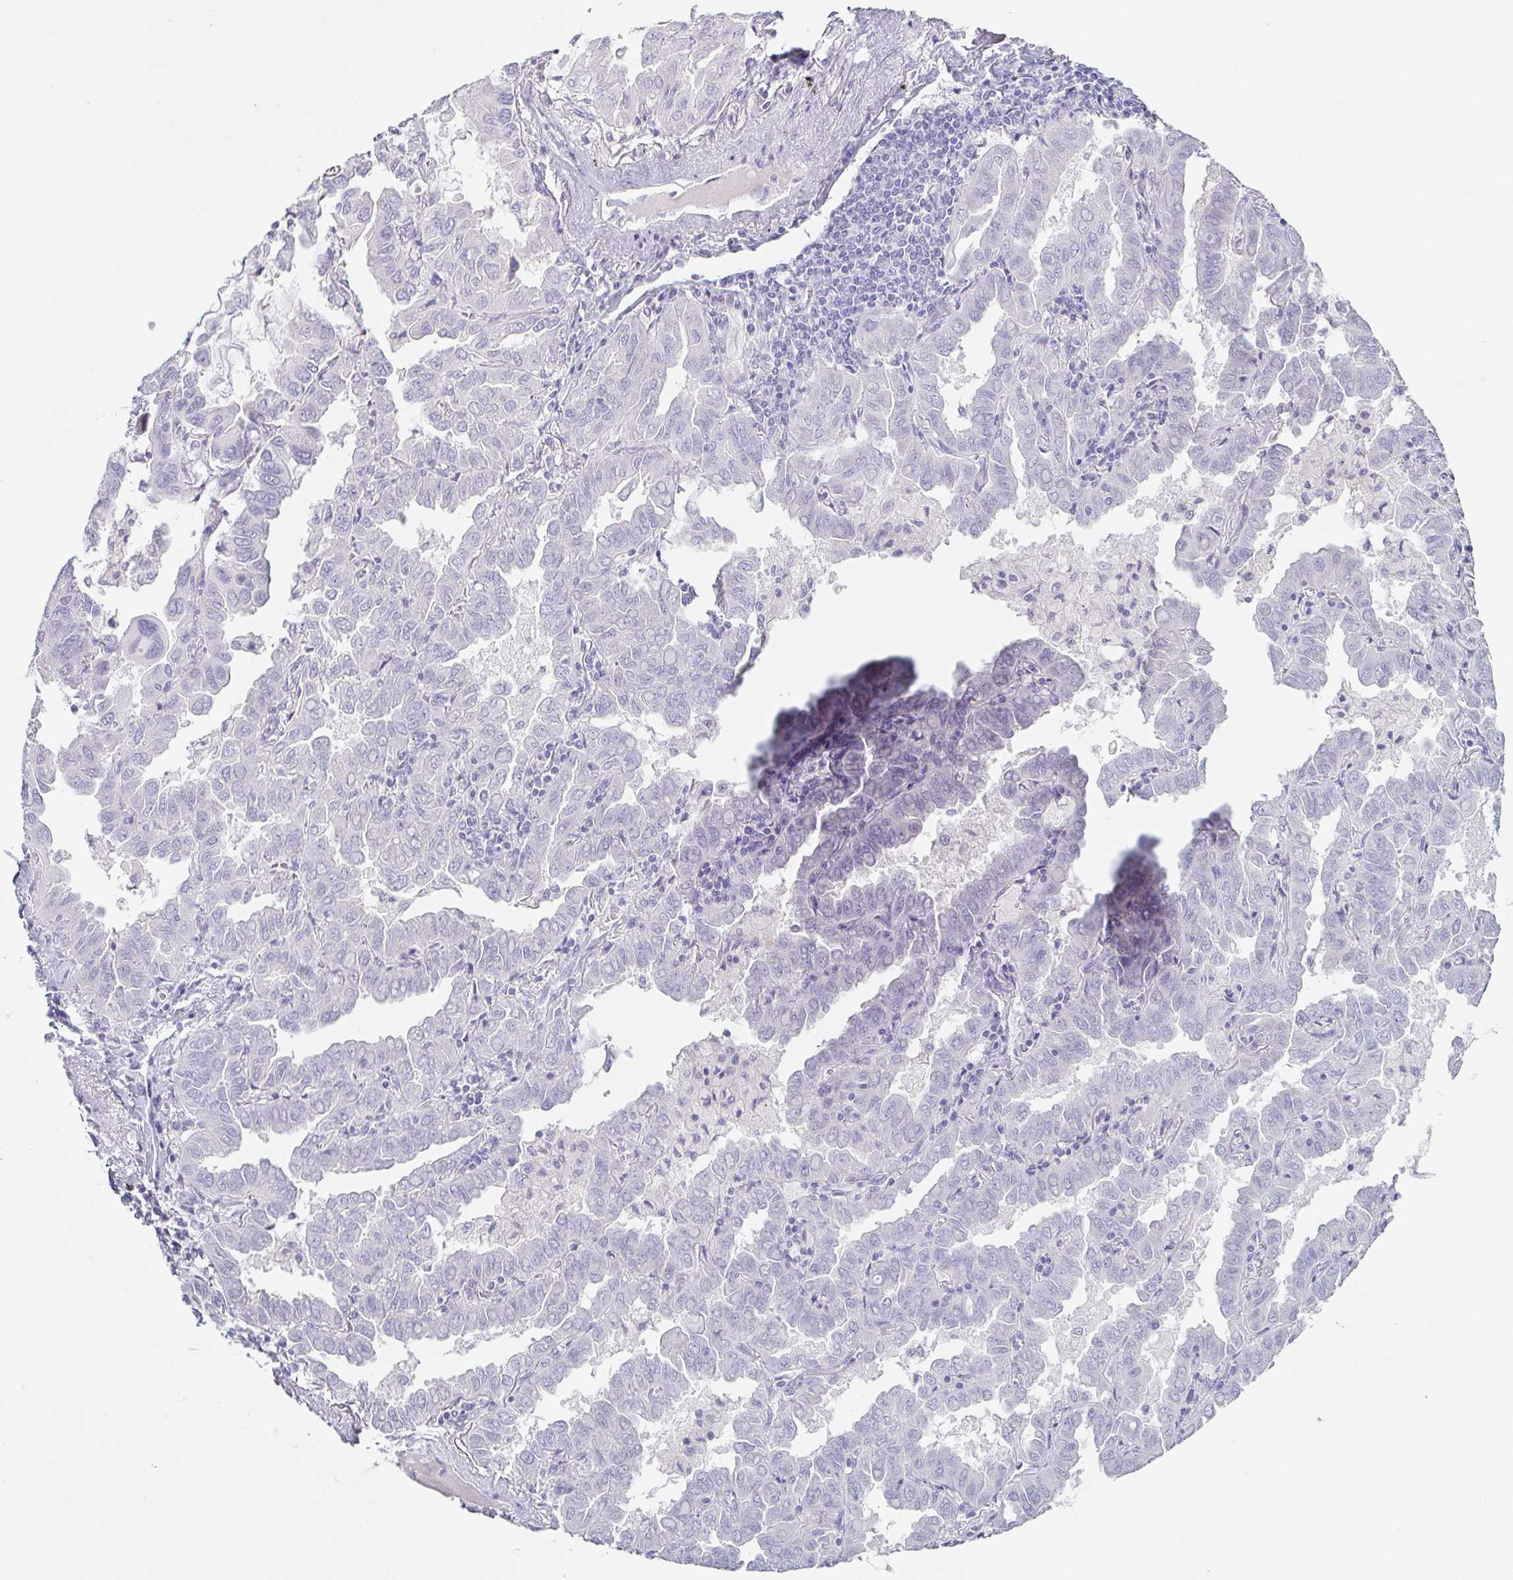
{"staining": {"intensity": "negative", "quantity": "none", "location": "none"}, "tissue": "lung cancer", "cell_type": "Tumor cells", "image_type": "cancer", "snomed": [{"axis": "morphology", "description": "Adenocarcinoma, NOS"}, {"axis": "topography", "description": "Lung"}], "caption": "The histopathology image exhibits no staining of tumor cells in lung cancer.", "gene": "HDGFL1", "patient": {"sex": "male", "age": 64}}